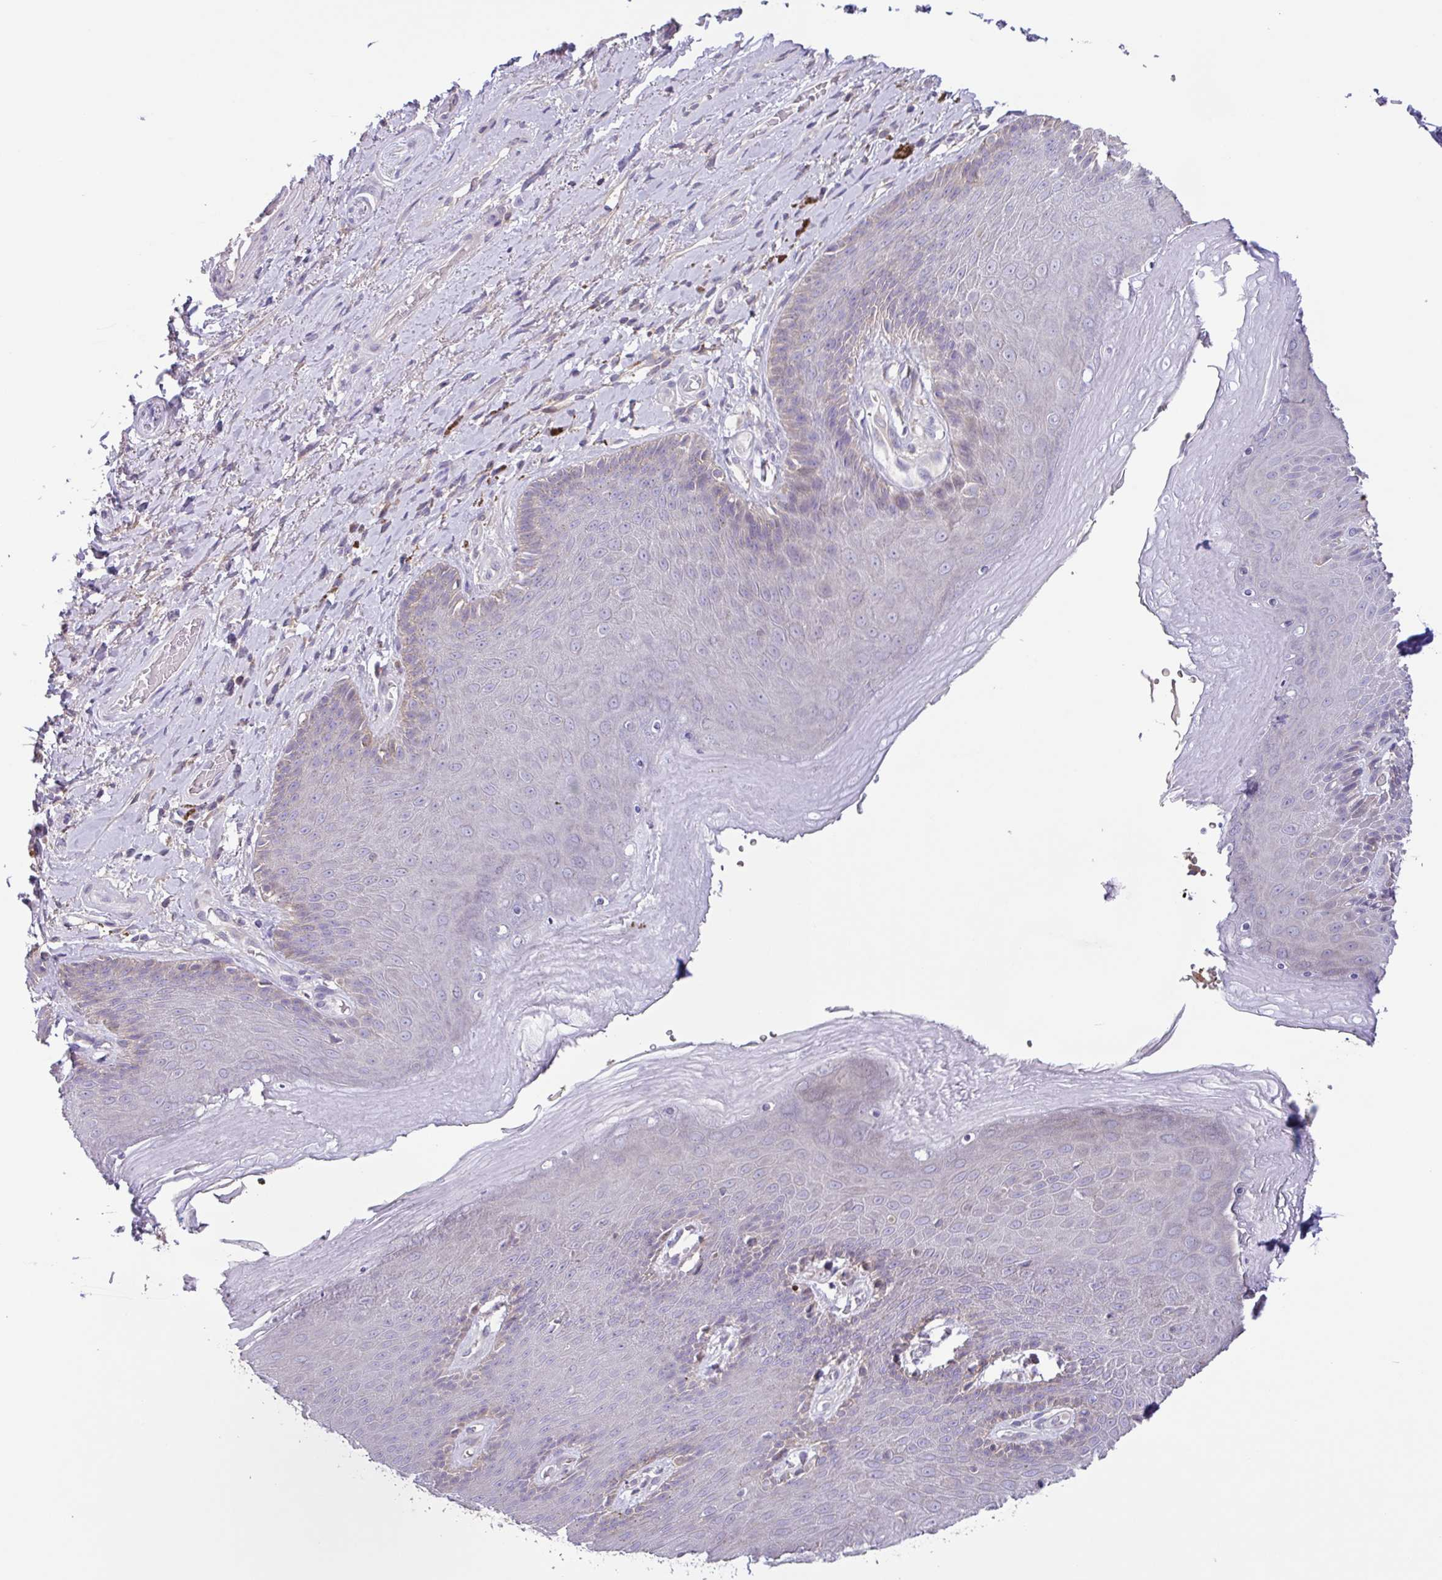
{"staining": {"intensity": "moderate", "quantity": "<25%", "location": "cytoplasmic/membranous"}, "tissue": "skin", "cell_type": "Epidermal cells", "image_type": "normal", "snomed": [{"axis": "morphology", "description": "Normal tissue, NOS"}, {"axis": "topography", "description": "Anal"}, {"axis": "topography", "description": "Peripheral nerve tissue"}], "caption": "Immunohistochemistry of unremarkable skin displays low levels of moderate cytoplasmic/membranous staining in approximately <25% of epidermal cells. The staining was performed using DAB (3,3'-diaminobenzidine) to visualize the protein expression in brown, while the nuclei were stained in blue with hematoxylin (Magnification: 20x).", "gene": "SFTPB", "patient": {"sex": "male", "age": 53}}